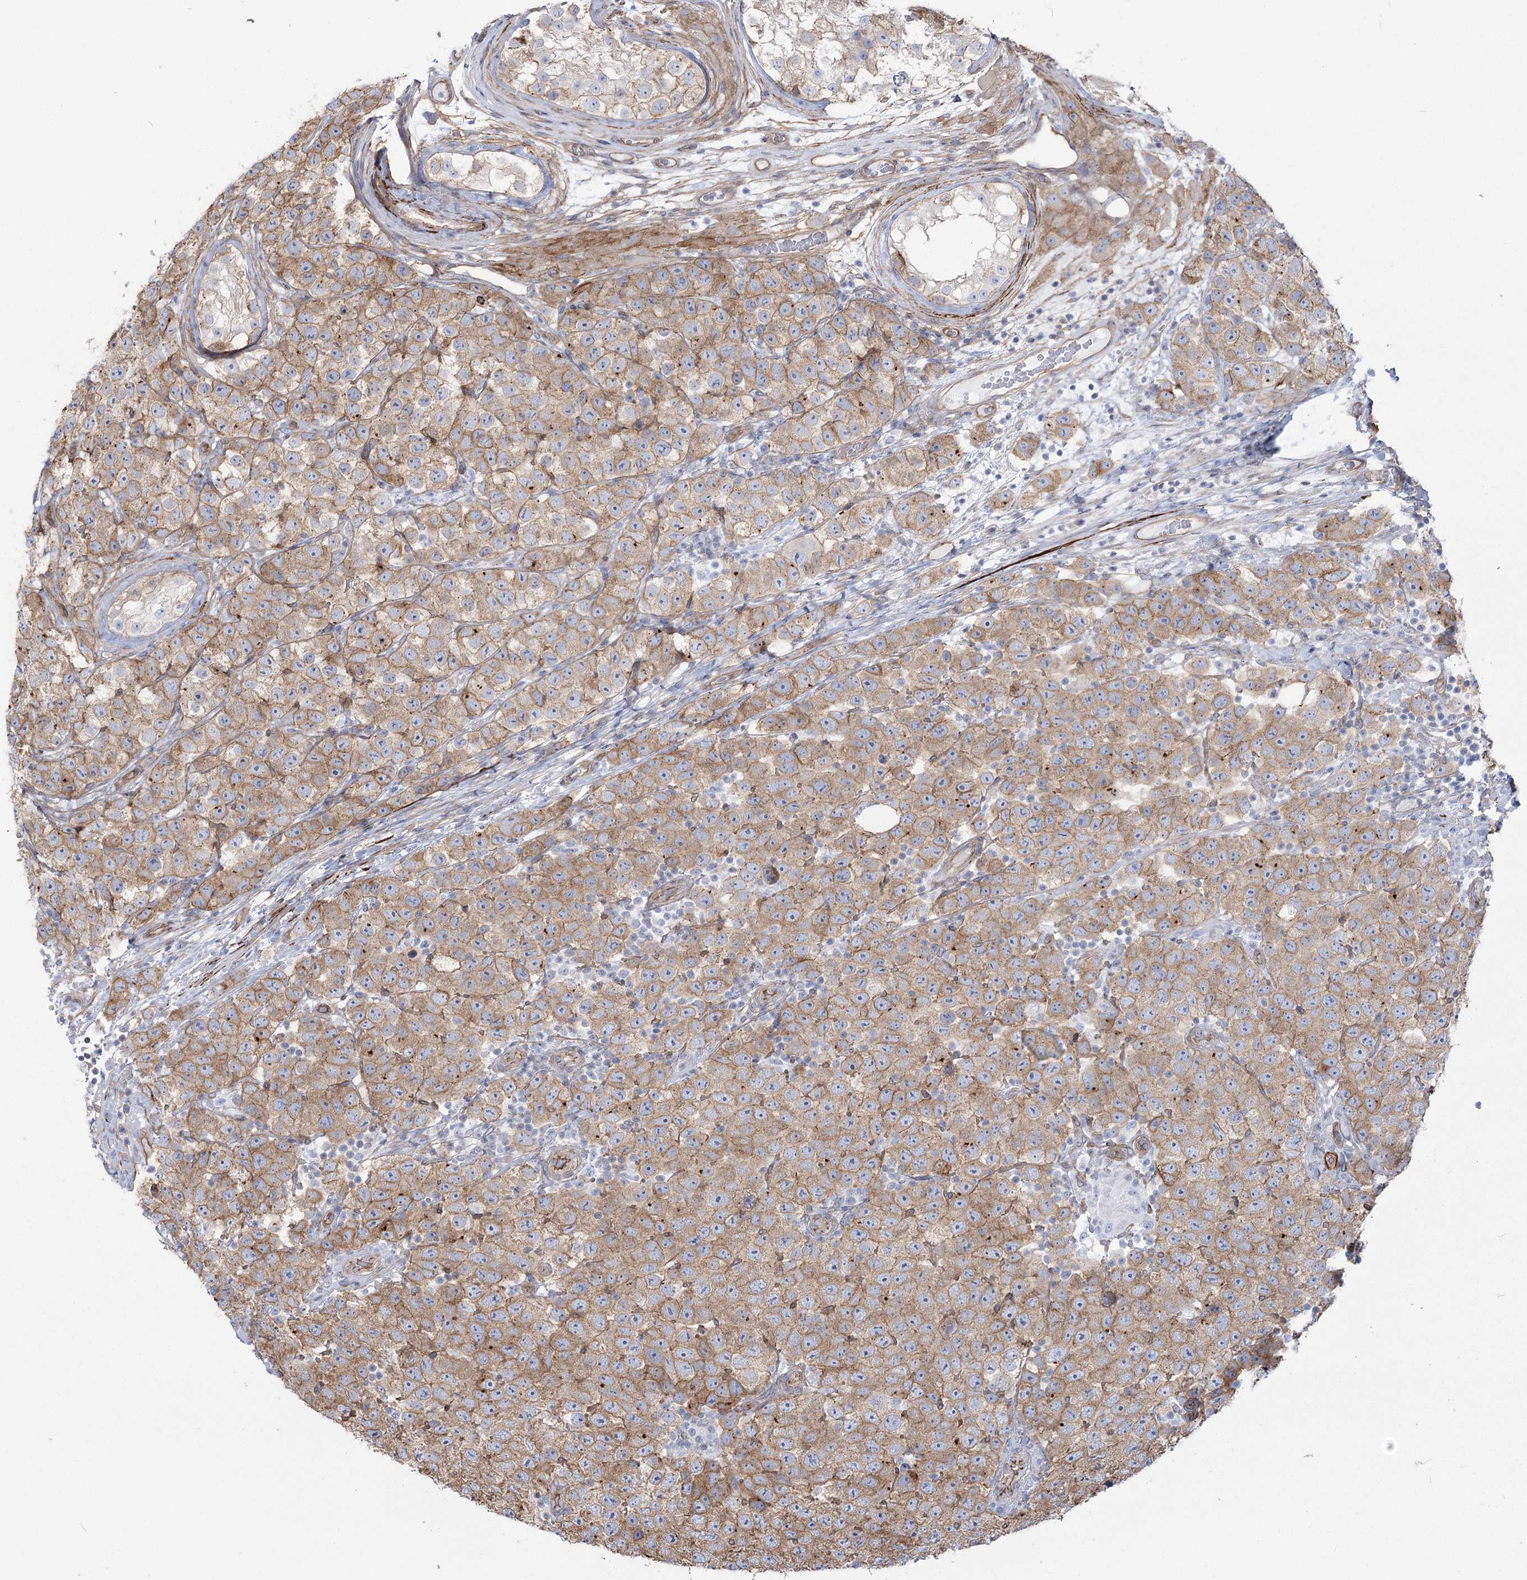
{"staining": {"intensity": "moderate", "quantity": ">75%", "location": "cytoplasmic/membranous"}, "tissue": "testis cancer", "cell_type": "Tumor cells", "image_type": "cancer", "snomed": [{"axis": "morphology", "description": "Seminoma, NOS"}, {"axis": "topography", "description": "Testis"}], "caption": "Protein staining of testis seminoma tissue reveals moderate cytoplasmic/membranous expression in about >75% of tumor cells. (IHC, brightfield microscopy, high magnification).", "gene": "PLEKHA5", "patient": {"sex": "male", "age": 28}}